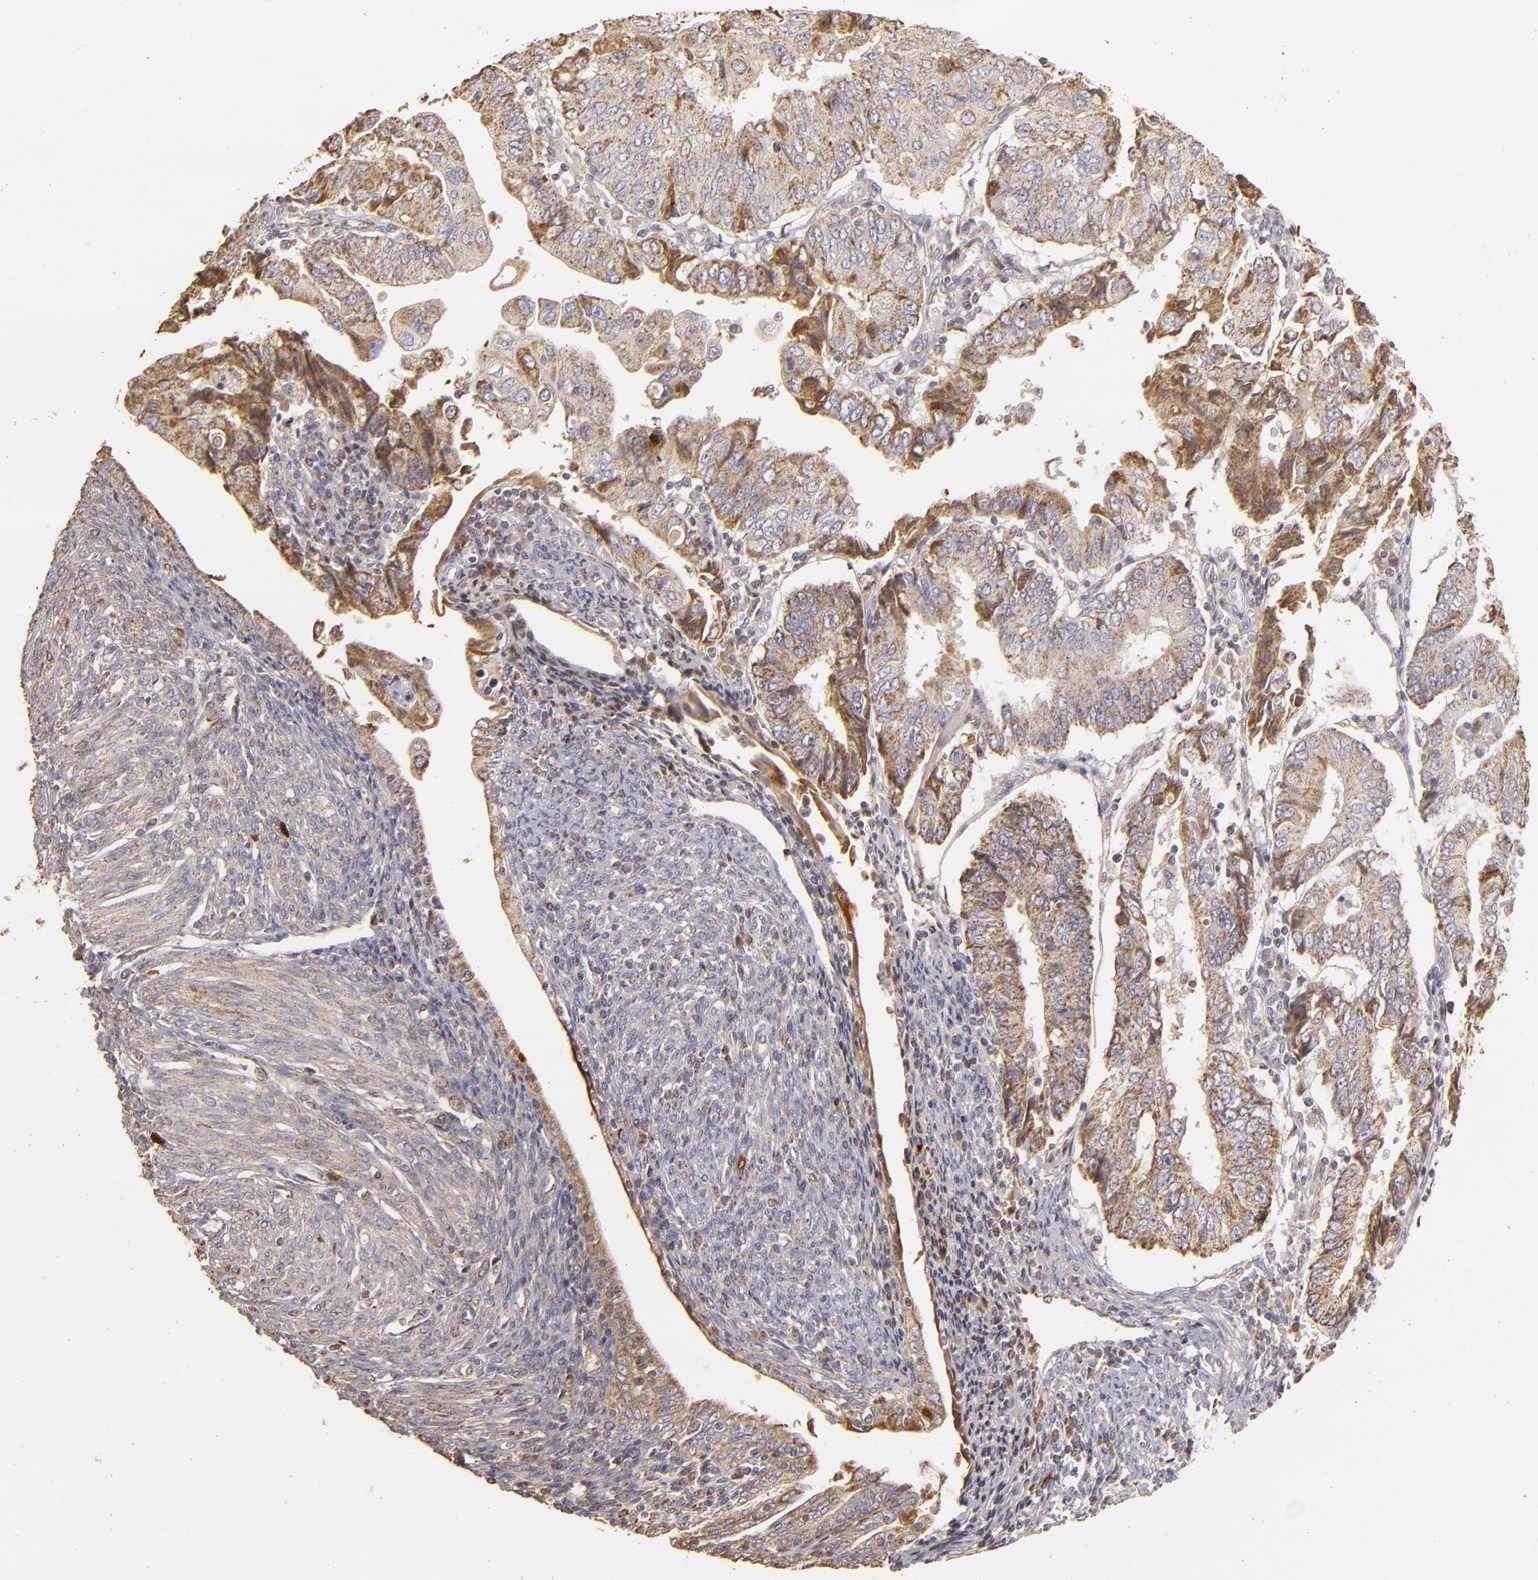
{"staining": {"intensity": "moderate", "quantity": "25%-75%", "location": "cytoplasmic/membranous"}, "tissue": "endometrial cancer", "cell_type": "Tumor cells", "image_type": "cancer", "snomed": [{"axis": "morphology", "description": "Adenocarcinoma, NOS"}, {"axis": "topography", "description": "Endometrium"}], "caption": "A histopathology image of endometrial cancer stained for a protein shows moderate cytoplasmic/membranous brown staining in tumor cells.", "gene": "CFB", "patient": {"sex": "female", "age": 75}}